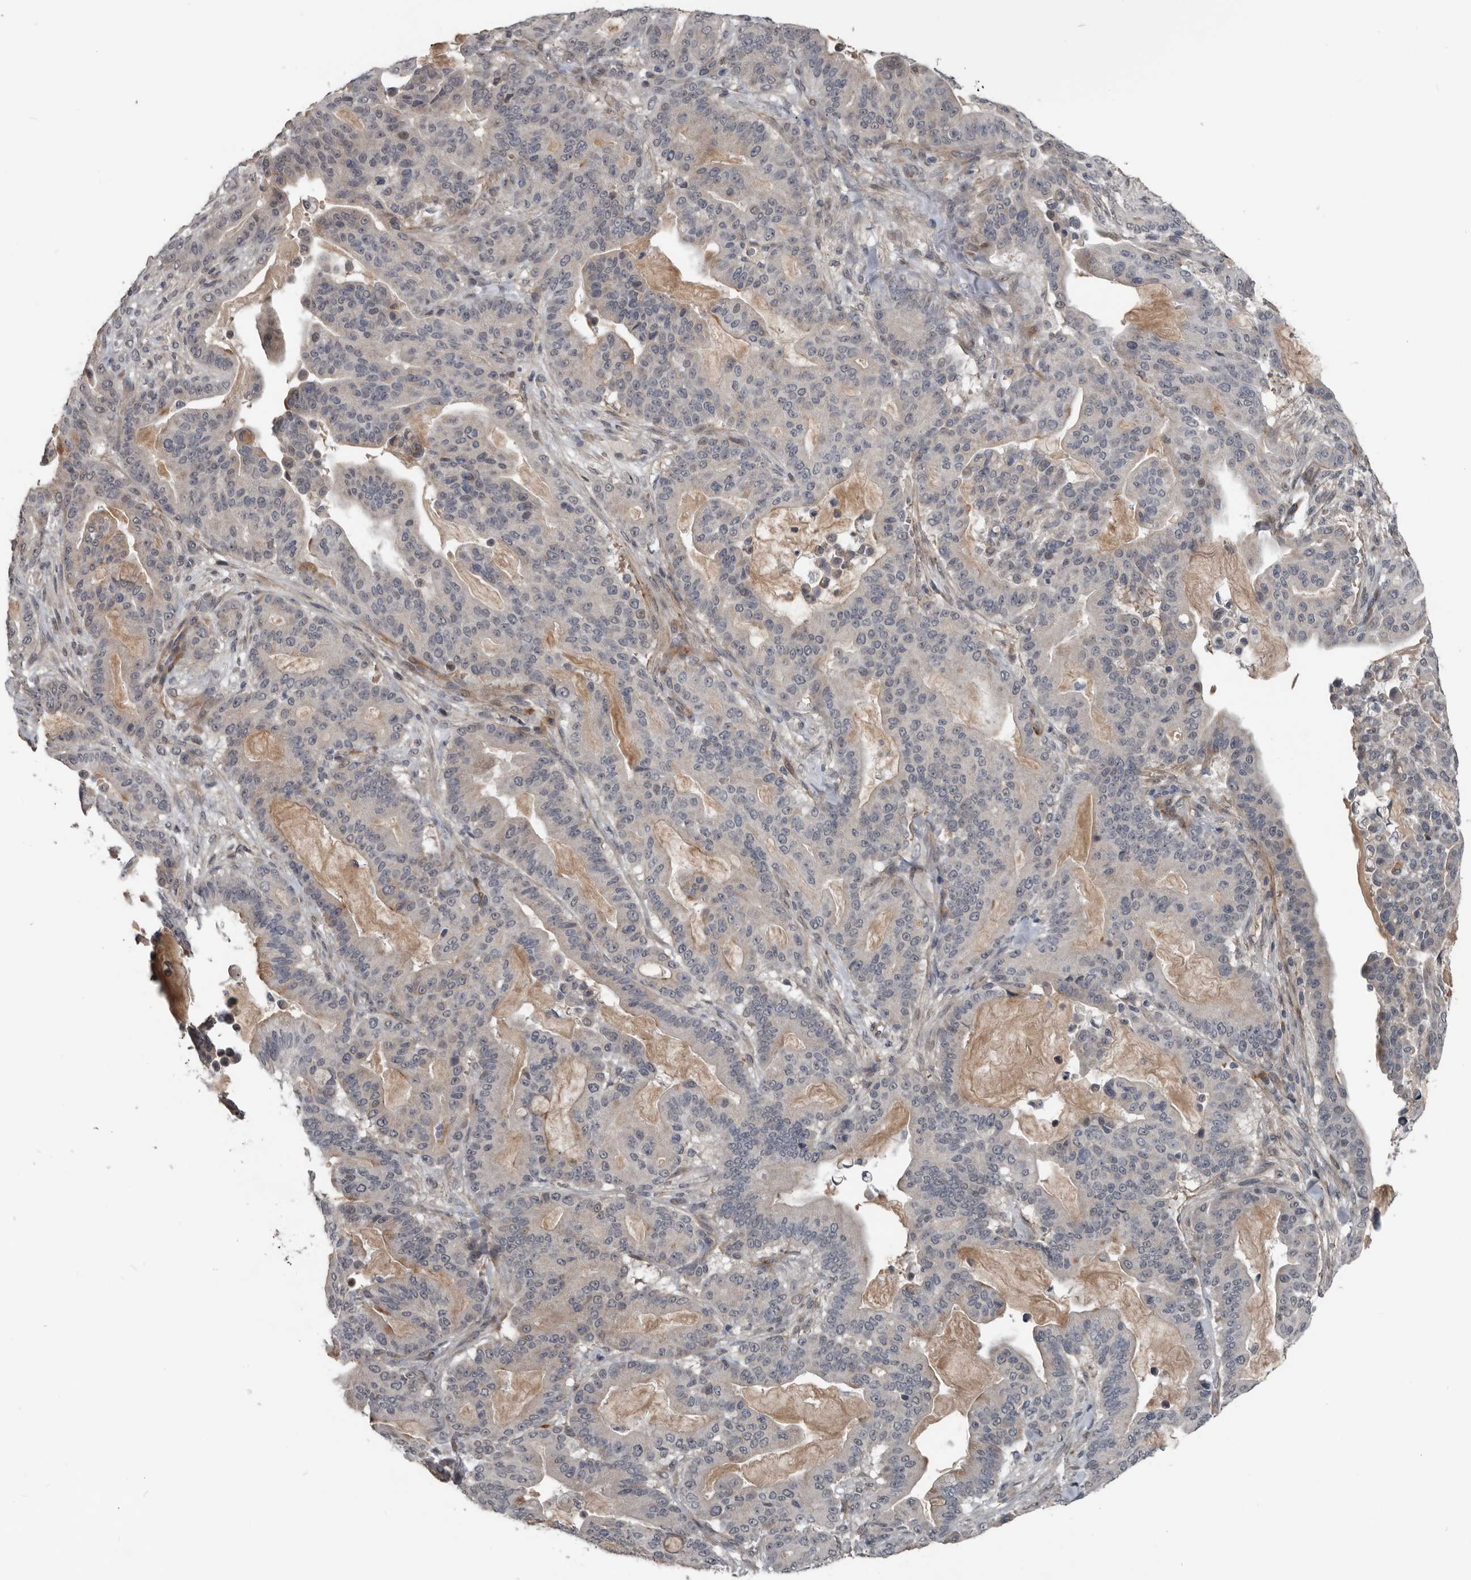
{"staining": {"intensity": "negative", "quantity": "none", "location": "none"}, "tissue": "pancreatic cancer", "cell_type": "Tumor cells", "image_type": "cancer", "snomed": [{"axis": "morphology", "description": "Adenocarcinoma, NOS"}, {"axis": "topography", "description": "Pancreas"}], "caption": "IHC histopathology image of adenocarcinoma (pancreatic) stained for a protein (brown), which shows no positivity in tumor cells. The staining was performed using DAB to visualize the protein expression in brown, while the nuclei were stained in blue with hematoxylin (Magnification: 20x).", "gene": "C1orf216", "patient": {"sex": "male", "age": 63}}